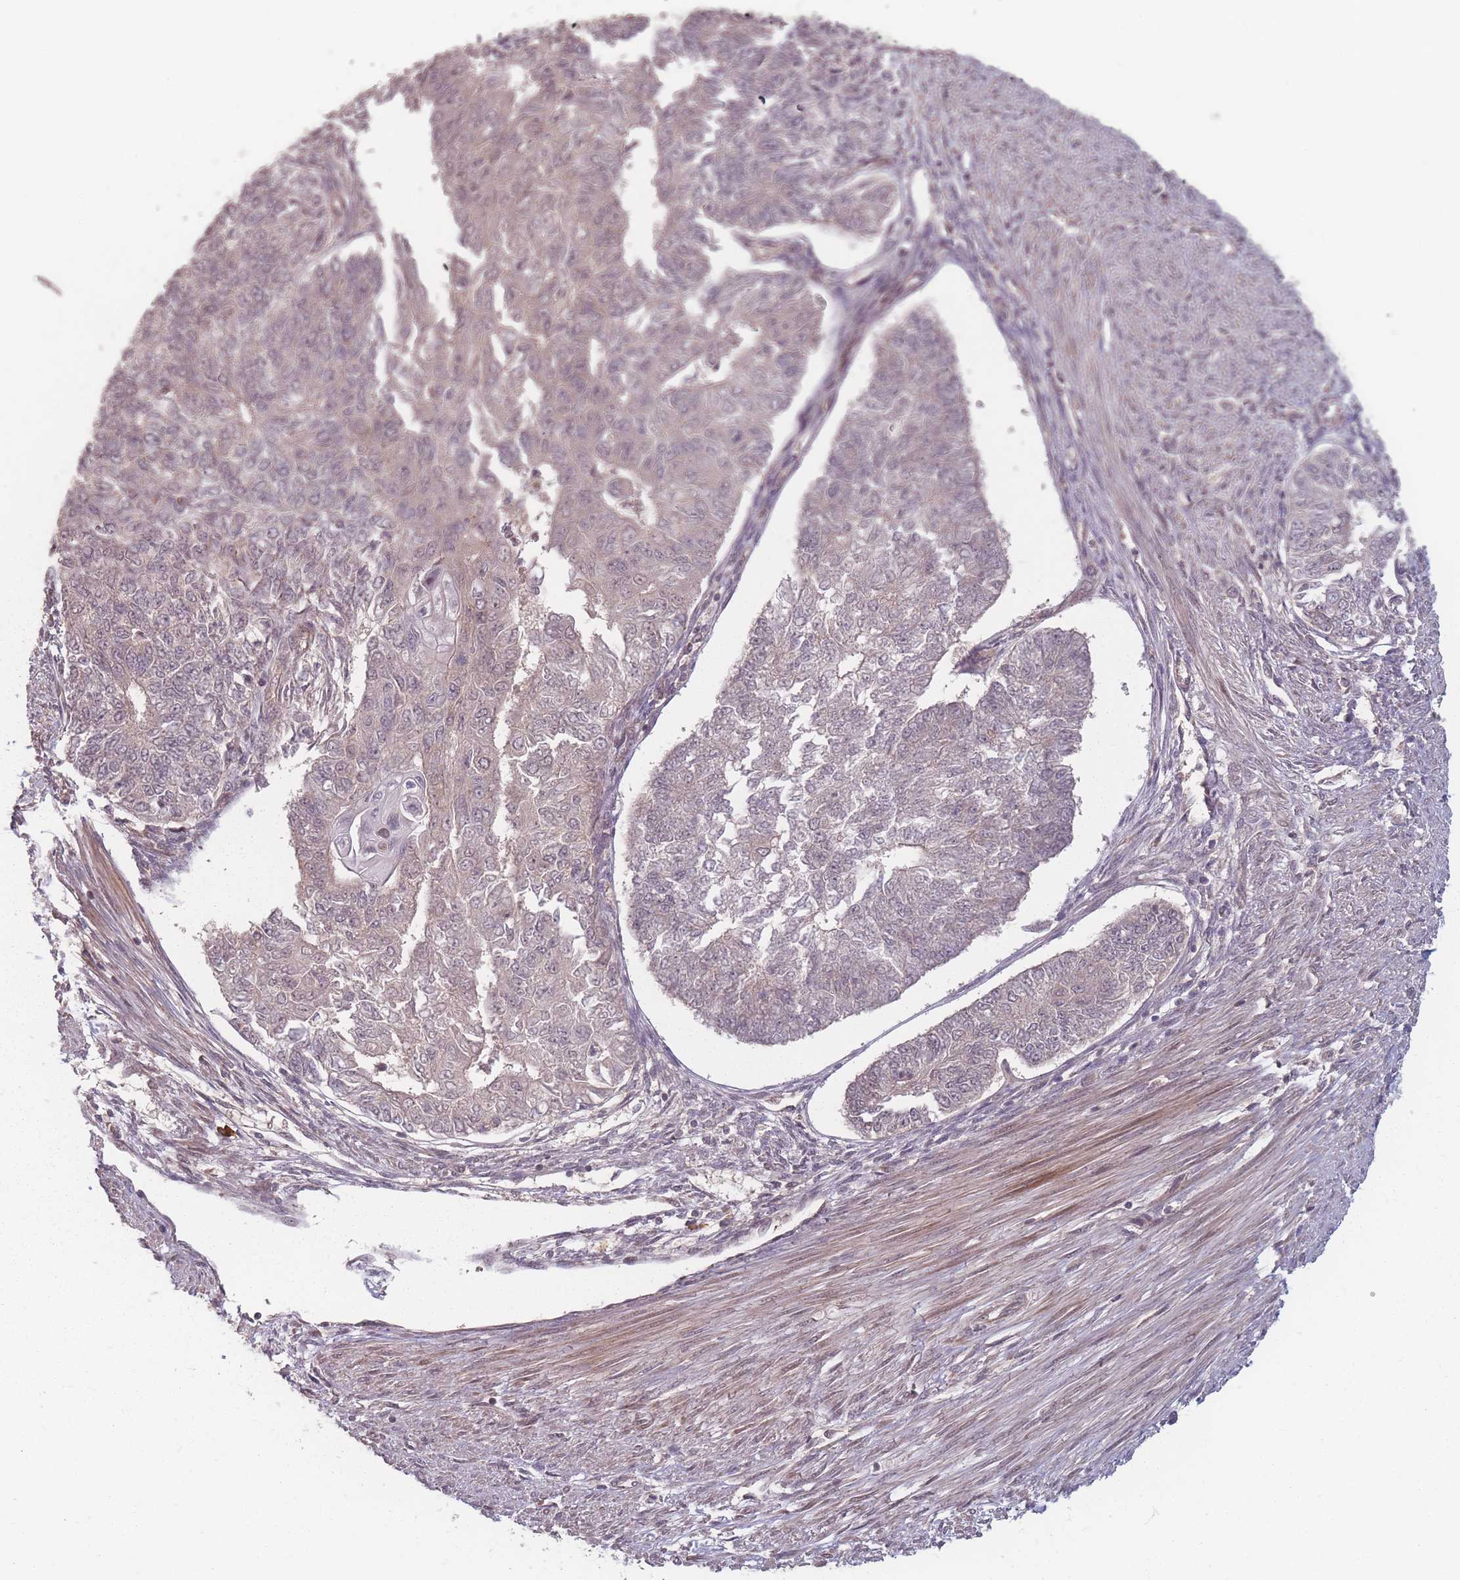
{"staining": {"intensity": "negative", "quantity": "none", "location": "none"}, "tissue": "endometrial cancer", "cell_type": "Tumor cells", "image_type": "cancer", "snomed": [{"axis": "morphology", "description": "Adenocarcinoma, NOS"}, {"axis": "topography", "description": "Endometrium"}], "caption": "Tumor cells are negative for protein expression in human adenocarcinoma (endometrial).", "gene": "HAGH", "patient": {"sex": "female", "age": 32}}